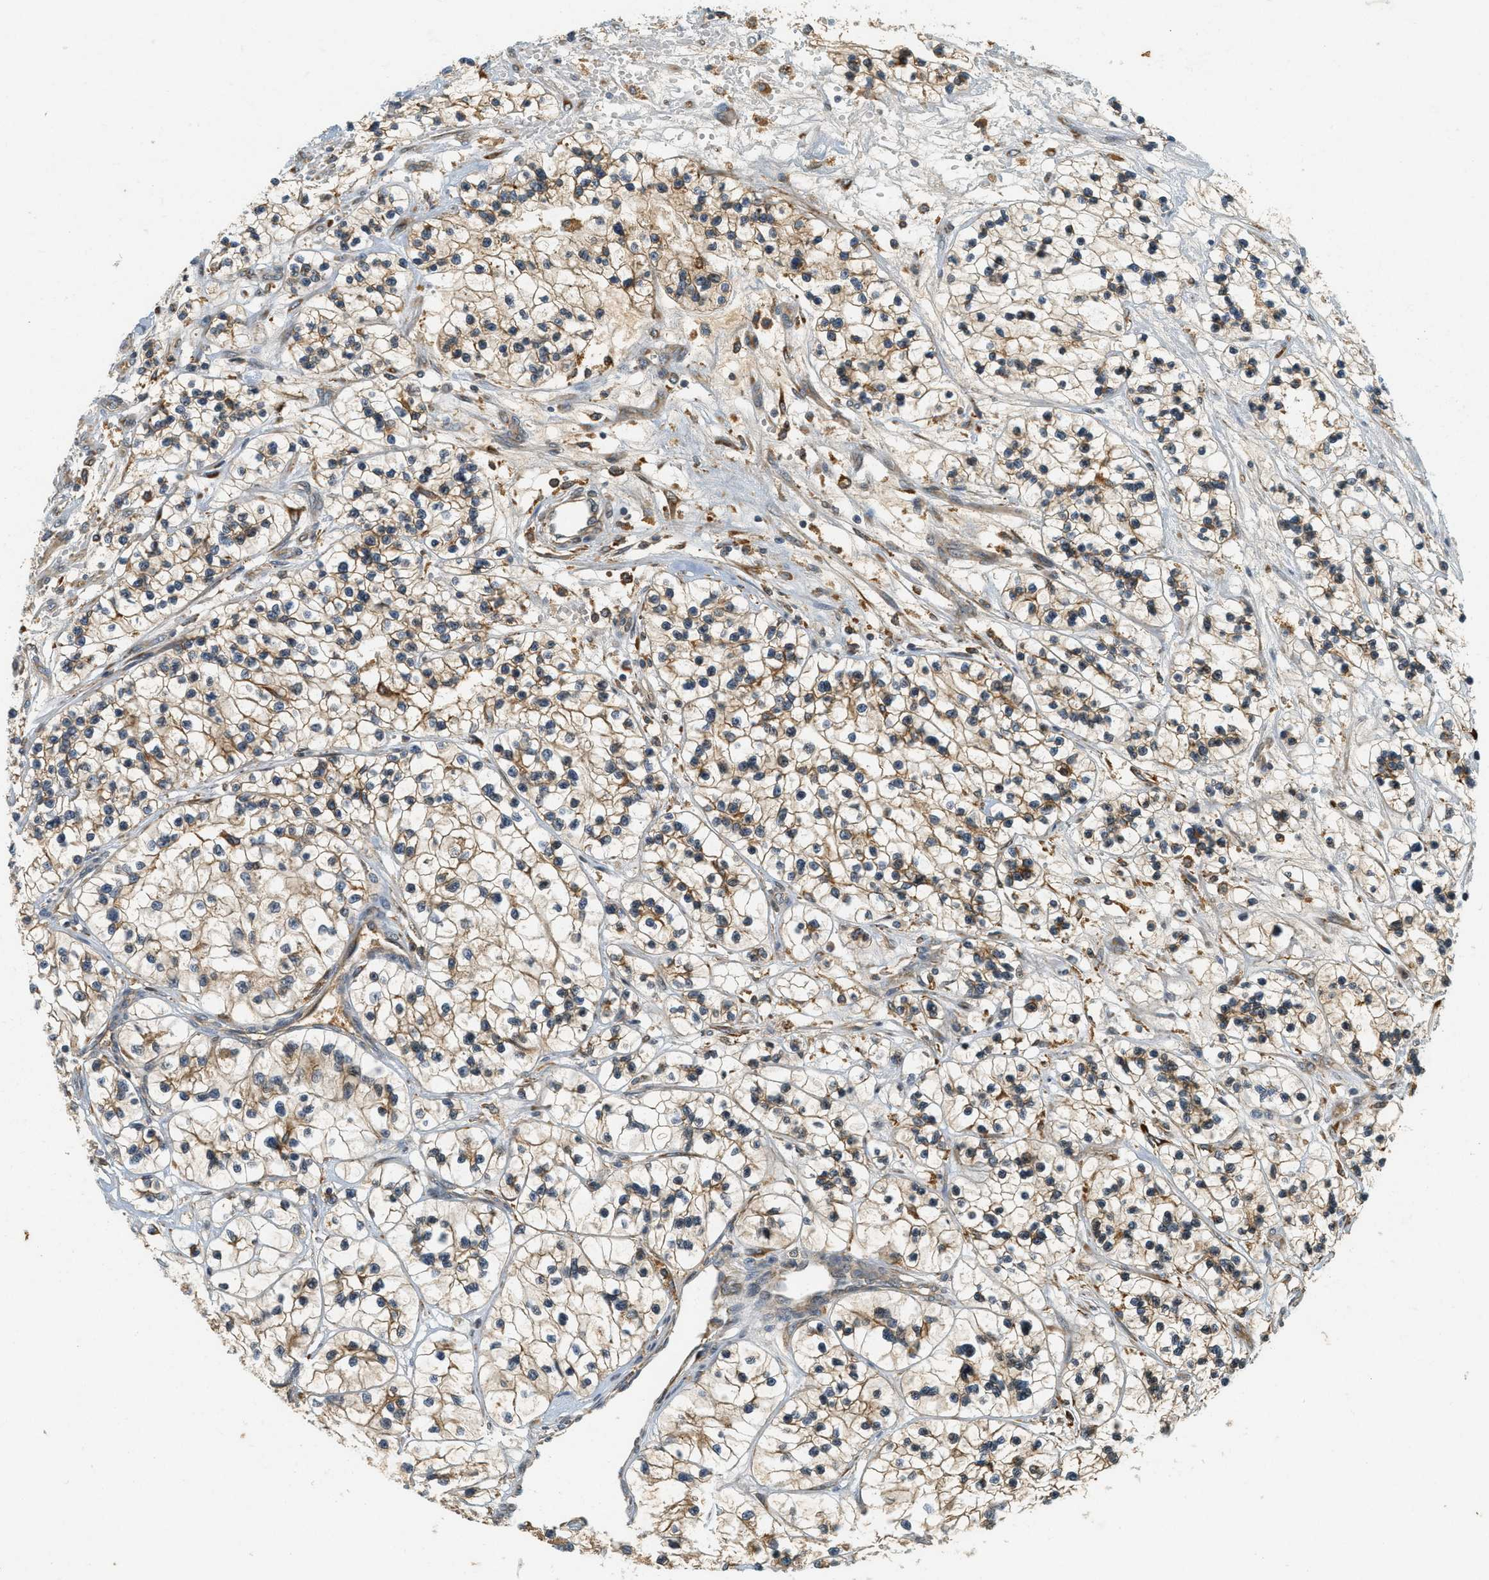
{"staining": {"intensity": "moderate", "quantity": "25%-75%", "location": "cytoplasmic/membranous"}, "tissue": "renal cancer", "cell_type": "Tumor cells", "image_type": "cancer", "snomed": [{"axis": "morphology", "description": "Adenocarcinoma, NOS"}, {"axis": "topography", "description": "Kidney"}], "caption": "High-power microscopy captured an IHC micrograph of renal cancer (adenocarcinoma), revealing moderate cytoplasmic/membranous positivity in approximately 25%-75% of tumor cells. The staining was performed using DAB (3,3'-diaminobenzidine), with brown indicating positive protein expression. Nuclei are stained blue with hematoxylin.", "gene": "PDK1", "patient": {"sex": "female", "age": 57}}